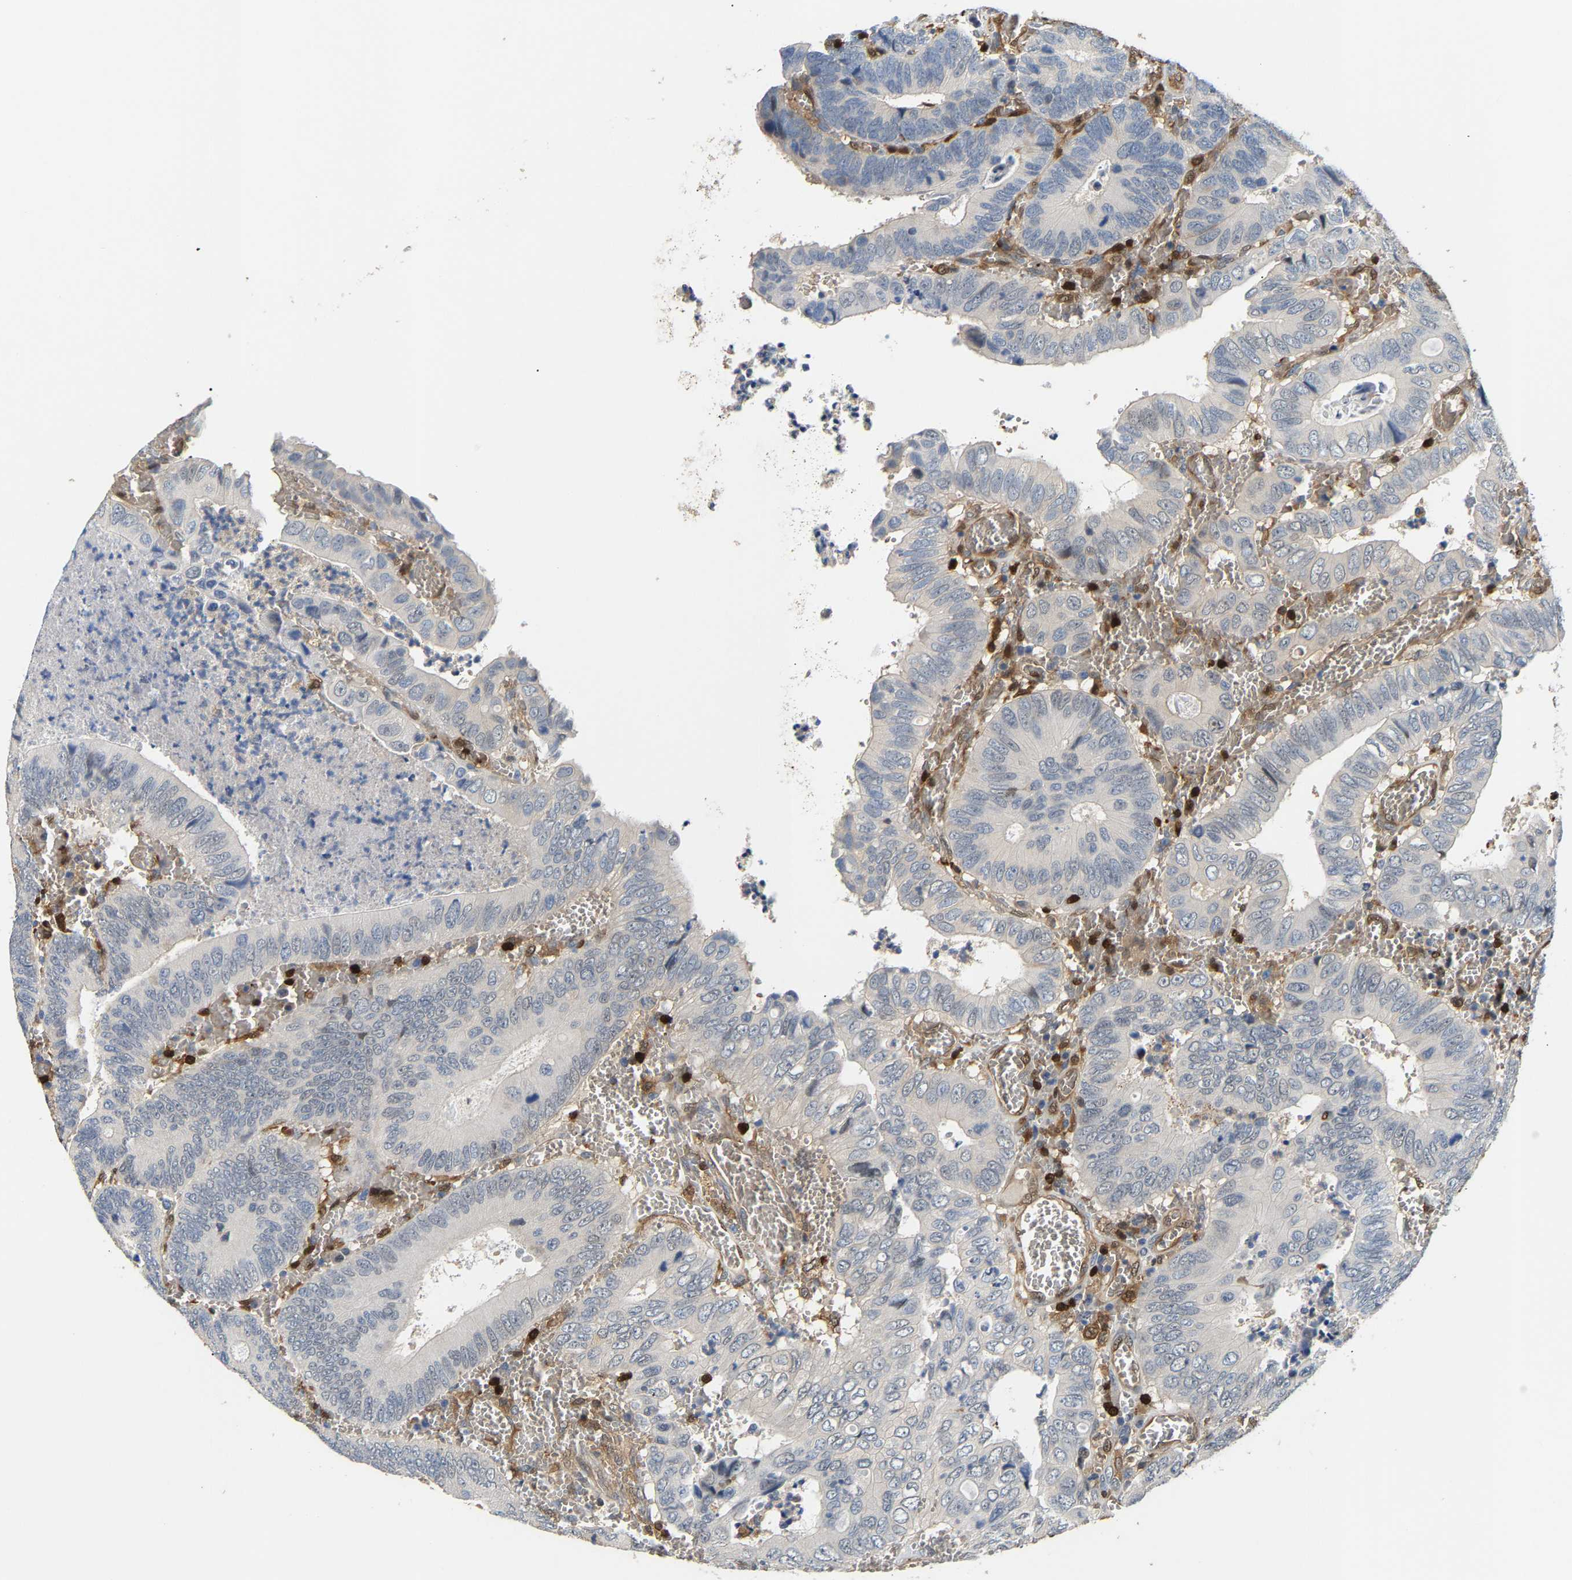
{"staining": {"intensity": "negative", "quantity": "none", "location": "none"}, "tissue": "colorectal cancer", "cell_type": "Tumor cells", "image_type": "cancer", "snomed": [{"axis": "morphology", "description": "Inflammation, NOS"}, {"axis": "morphology", "description": "Adenocarcinoma, NOS"}, {"axis": "topography", "description": "Colon"}], "caption": "Tumor cells show no significant protein expression in colorectal cancer. (Stains: DAB immunohistochemistry (IHC) with hematoxylin counter stain, Microscopy: brightfield microscopy at high magnification).", "gene": "GIMAP7", "patient": {"sex": "male", "age": 72}}